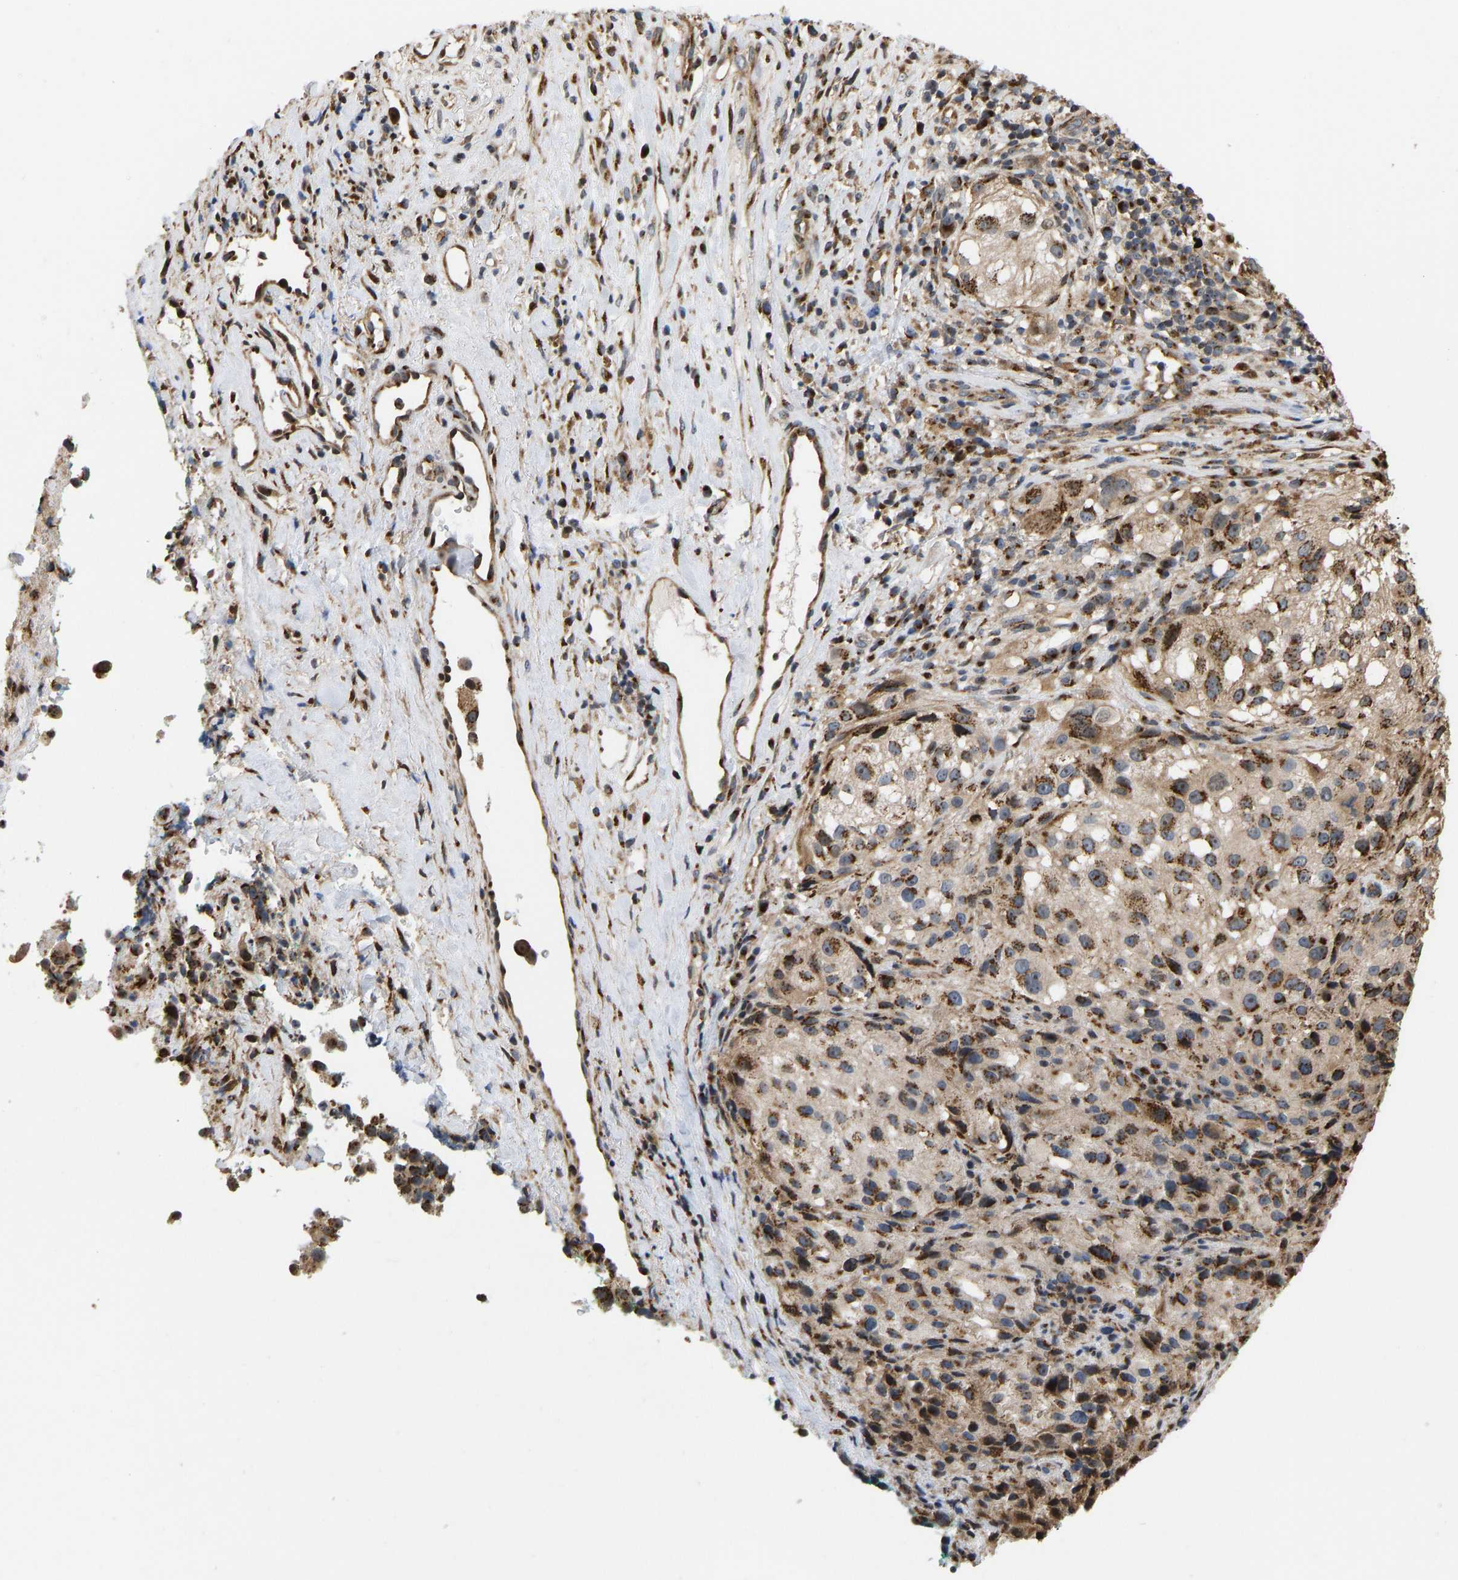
{"staining": {"intensity": "moderate", "quantity": ">75%", "location": "cytoplasmic/membranous"}, "tissue": "melanoma", "cell_type": "Tumor cells", "image_type": "cancer", "snomed": [{"axis": "morphology", "description": "Necrosis, NOS"}, {"axis": "morphology", "description": "Malignant melanoma, NOS"}, {"axis": "topography", "description": "Skin"}], "caption": "IHC (DAB) staining of human melanoma demonstrates moderate cytoplasmic/membranous protein staining in approximately >75% of tumor cells.", "gene": "YIPF4", "patient": {"sex": "female", "age": 87}}